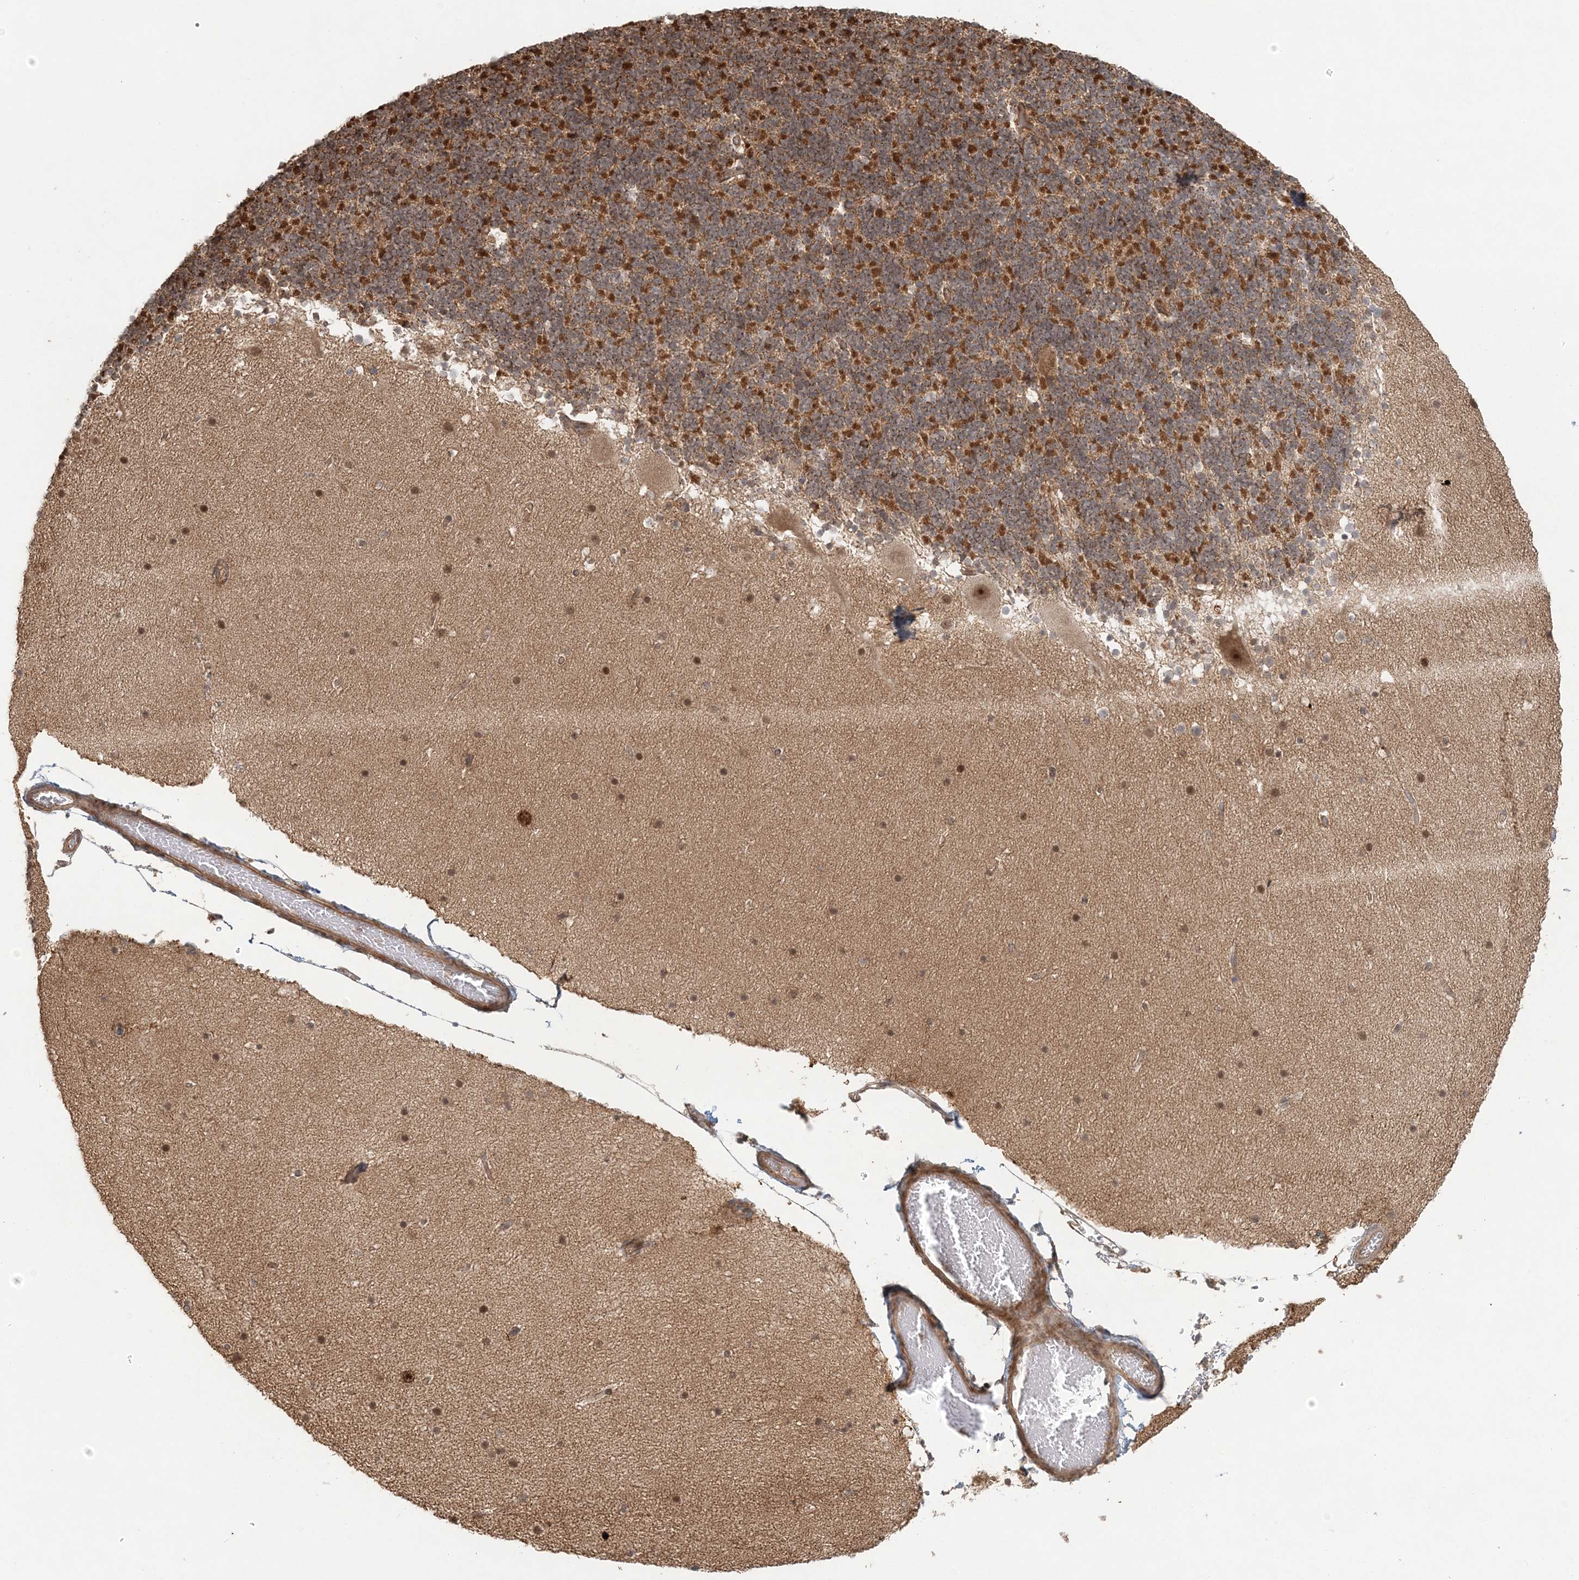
{"staining": {"intensity": "moderate", "quantity": ">75%", "location": "cytoplasmic/membranous"}, "tissue": "cerebellum", "cell_type": "Cells in granular layer", "image_type": "normal", "snomed": [{"axis": "morphology", "description": "Normal tissue, NOS"}, {"axis": "topography", "description": "Cerebellum"}], "caption": "A brown stain labels moderate cytoplasmic/membranous staining of a protein in cells in granular layer of benign human cerebellum.", "gene": "KIAA0232", "patient": {"sex": "male", "age": 57}}